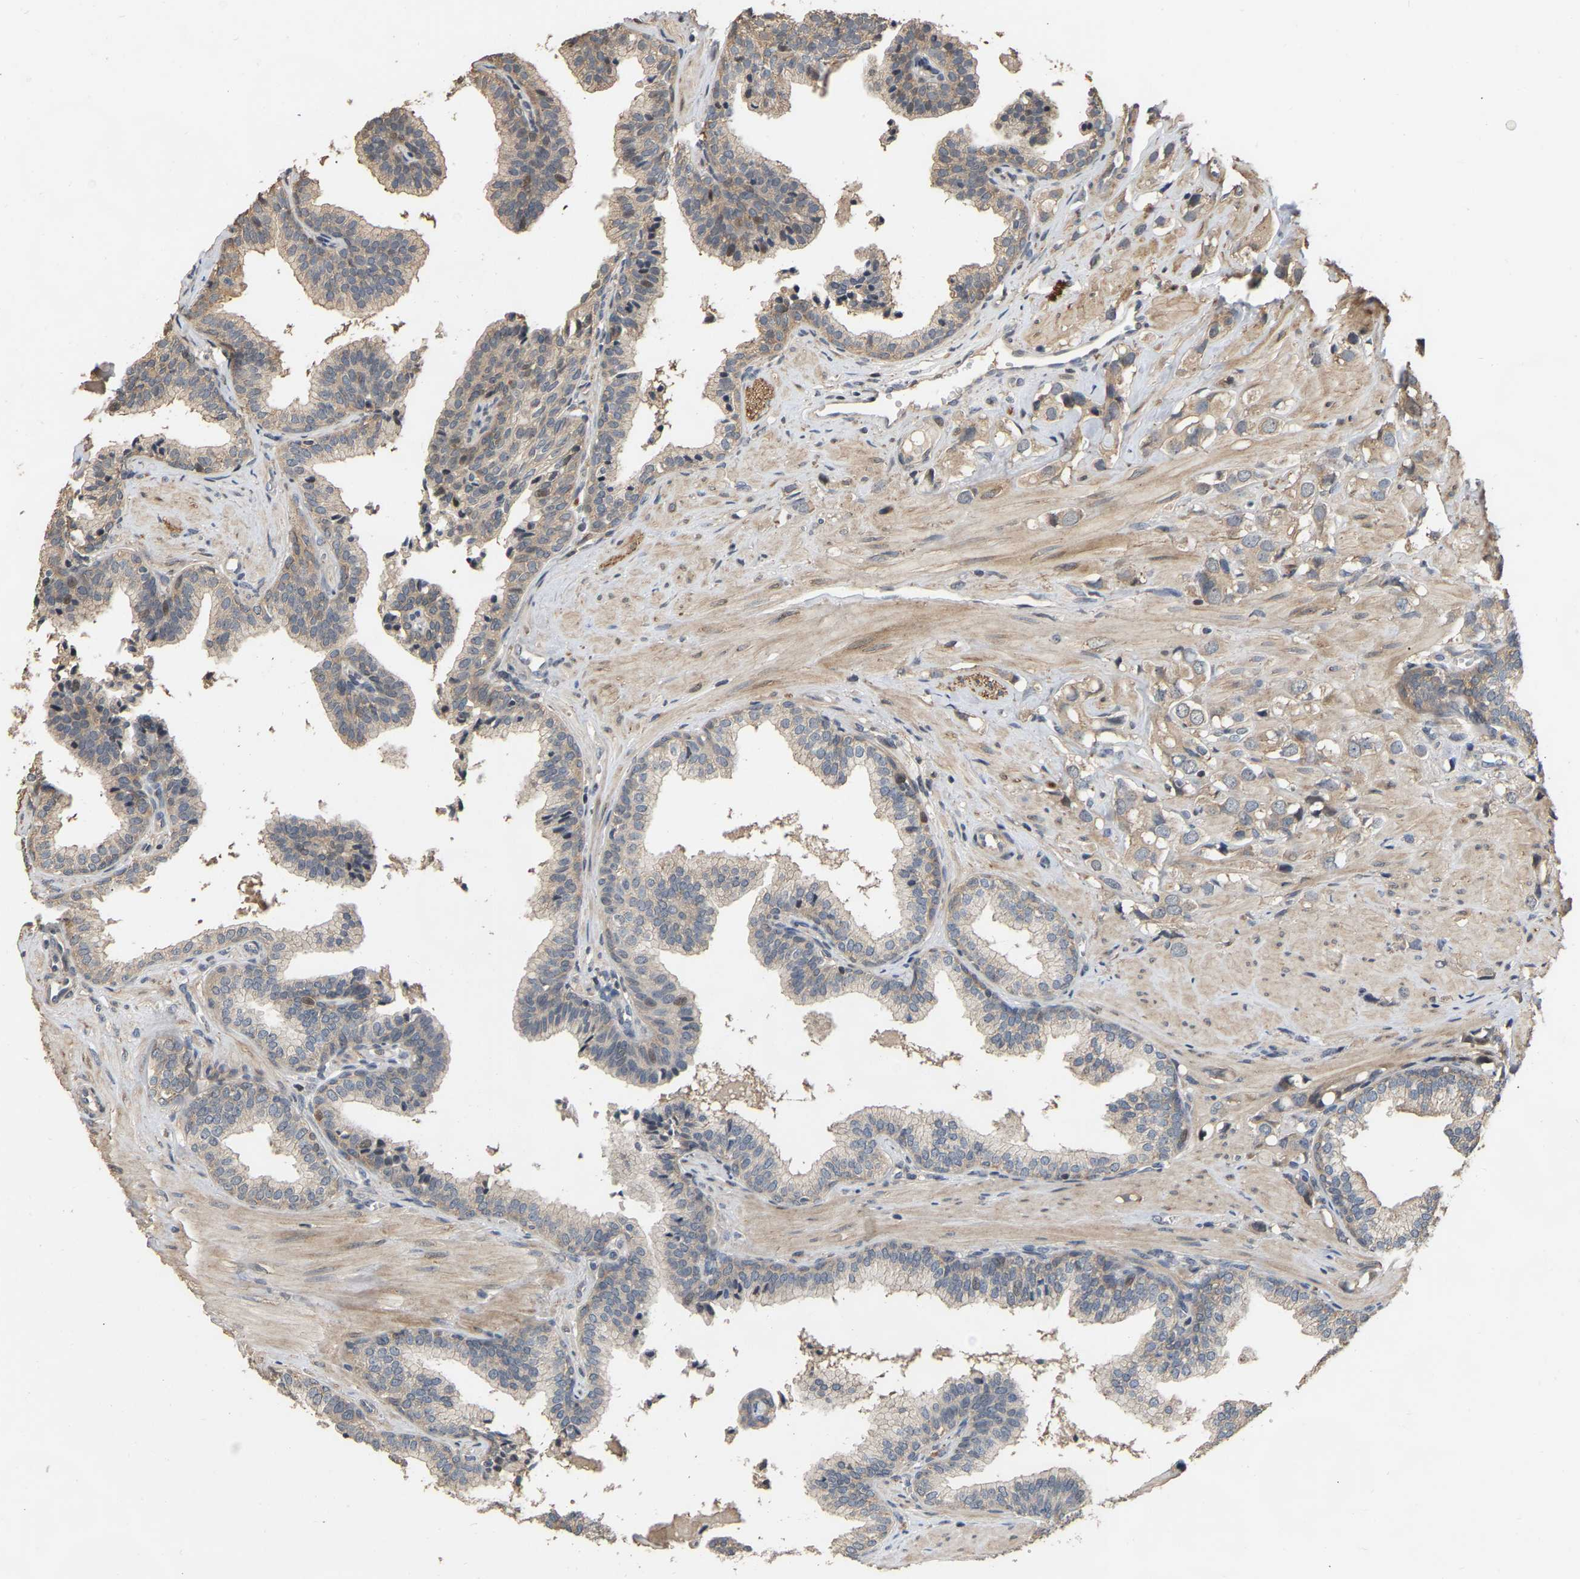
{"staining": {"intensity": "weak", "quantity": ">75%", "location": "cytoplasmic/membranous"}, "tissue": "prostate cancer", "cell_type": "Tumor cells", "image_type": "cancer", "snomed": [{"axis": "morphology", "description": "Adenocarcinoma, High grade"}, {"axis": "topography", "description": "Prostate"}], "caption": "IHC (DAB) staining of adenocarcinoma (high-grade) (prostate) demonstrates weak cytoplasmic/membranous protein staining in about >75% of tumor cells.", "gene": "NCS1", "patient": {"sex": "male", "age": 52}}